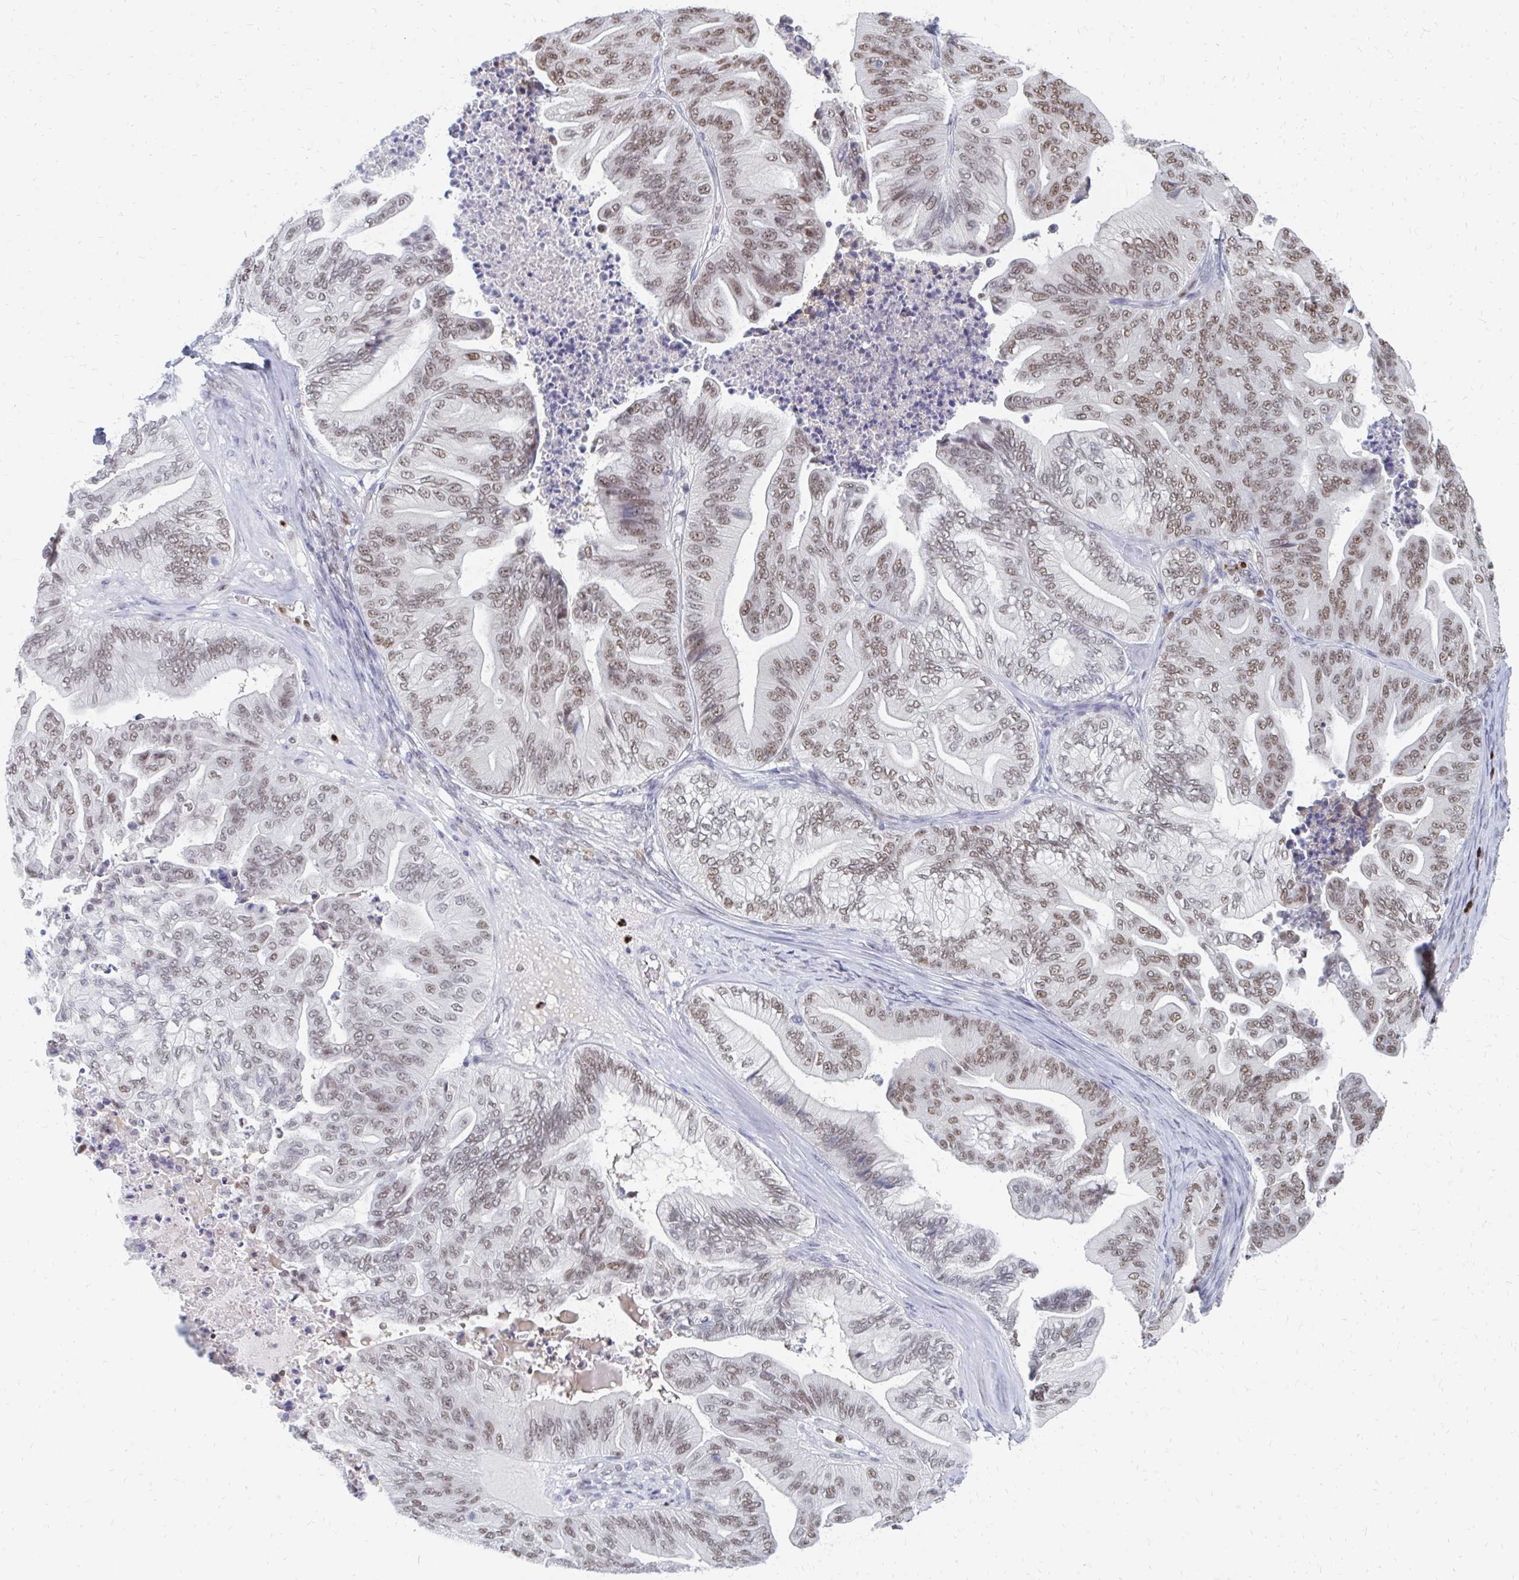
{"staining": {"intensity": "moderate", "quantity": ">75%", "location": "nuclear"}, "tissue": "ovarian cancer", "cell_type": "Tumor cells", "image_type": "cancer", "snomed": [{"axis": "morphology", "description": "Cystadenocarcinoma, mucinous, NOS"}, {"axis": "topography", "description": "Ovary"}], "caption": "This is a photomicrograph of immunohistochemistry (IHC) staining of ovarian cancer (mucinous cystadenocarcinoma), which shows moderate staining in the nuclear of tumor cells.", "gene": "PLK3", "patient": {"sex": "female", "age": 67}}